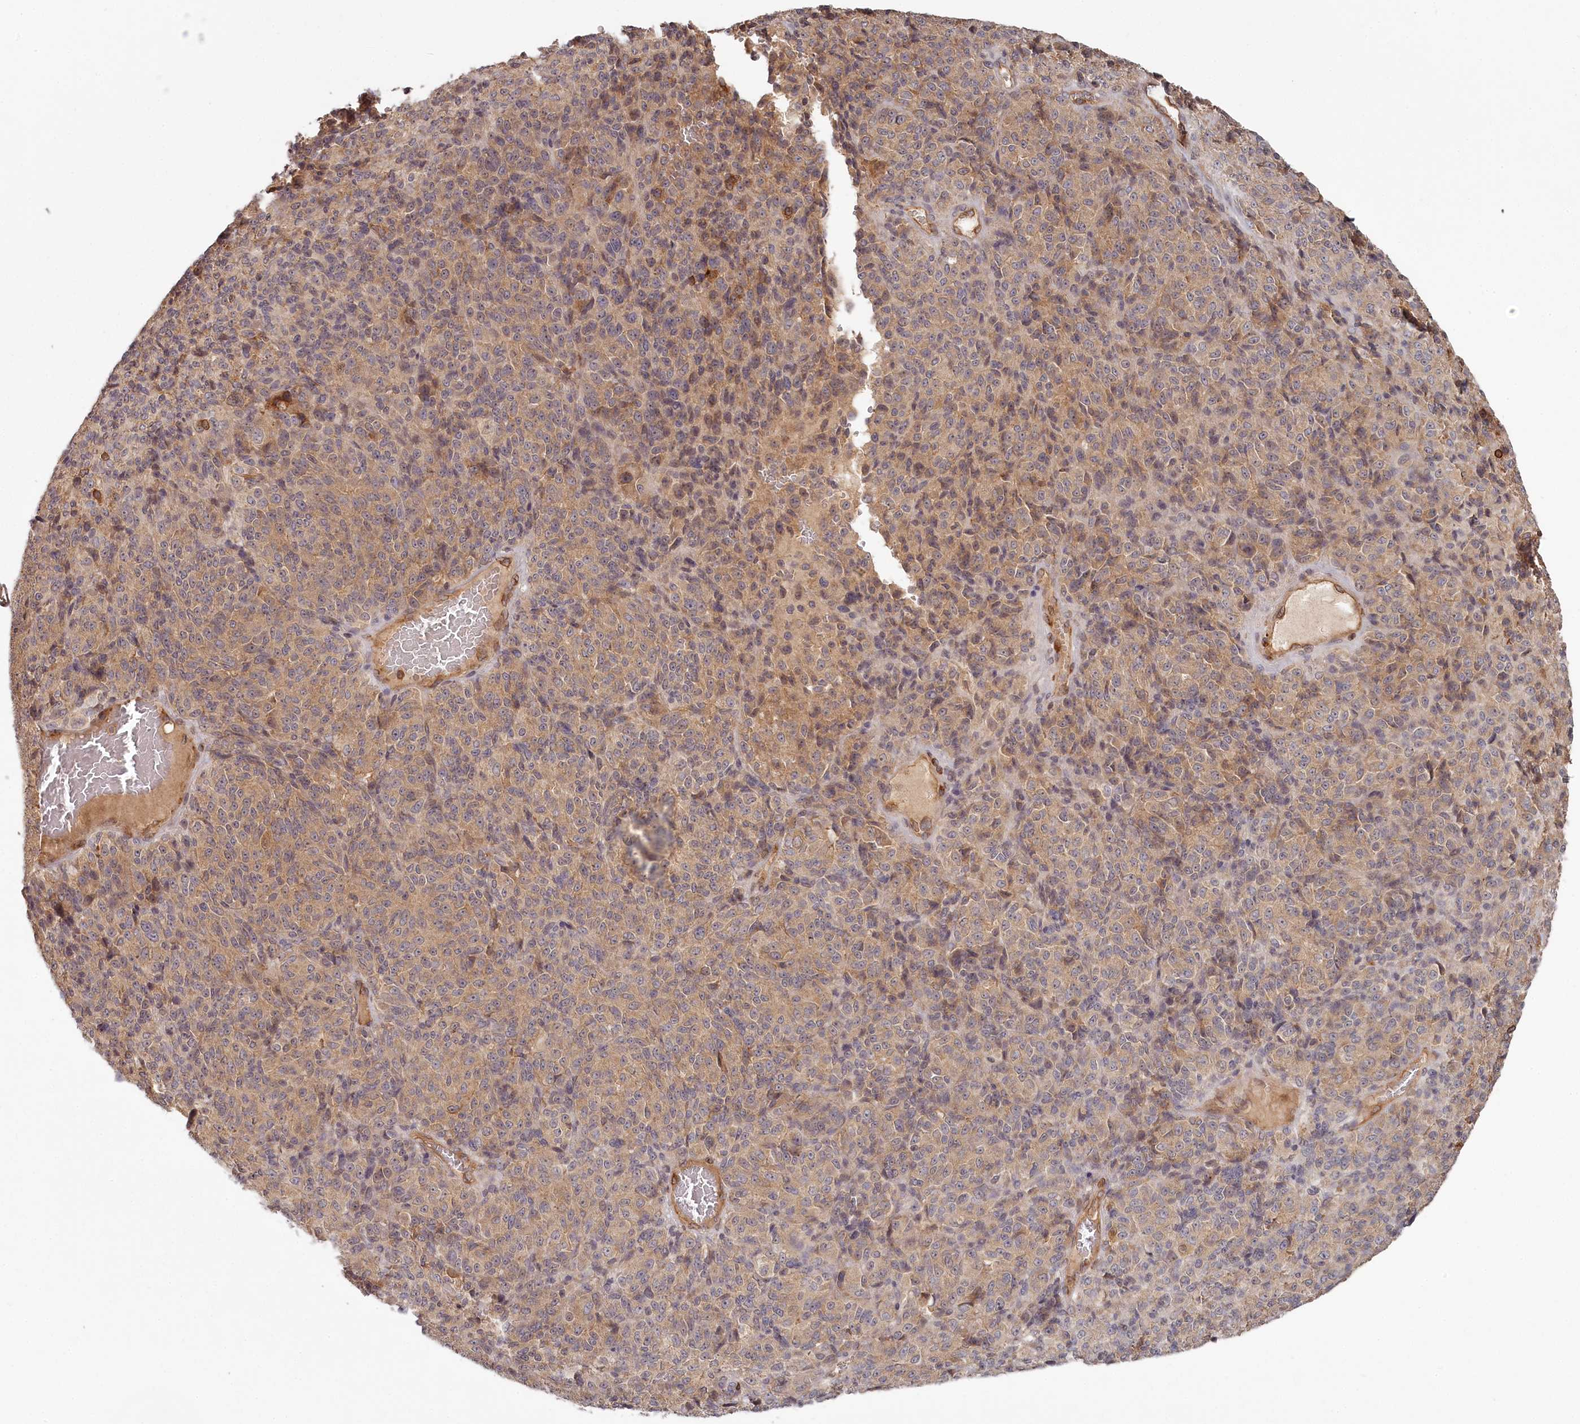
{"staining": {"intensity": "moderate", "quantity": "25%-75%", "location": "cytoplasmic/membranous"}, "tissue": "melanoma", "cell_type": "Tumor cells", "image_type": "cancer", "snomed": [{"axis": "morphology", "description": "Malignant melanoma, Metastatic site"}, {"axis": "topography", "description": "Brain"}], "caption": "Tumor cells display moderate cytoplasmic/membranous staining in about 25%-75% of cells in malignant melanoma (metastatic site). The staining was performed using DAB (3,3'-diaminobenzidine) to visualize the protein expression in brown, while the nuclei were stained in blue with hematoxylin (Magnification: 20x).", "gene": "TMIE", "patient": {"sex": "female", "age": 56}}